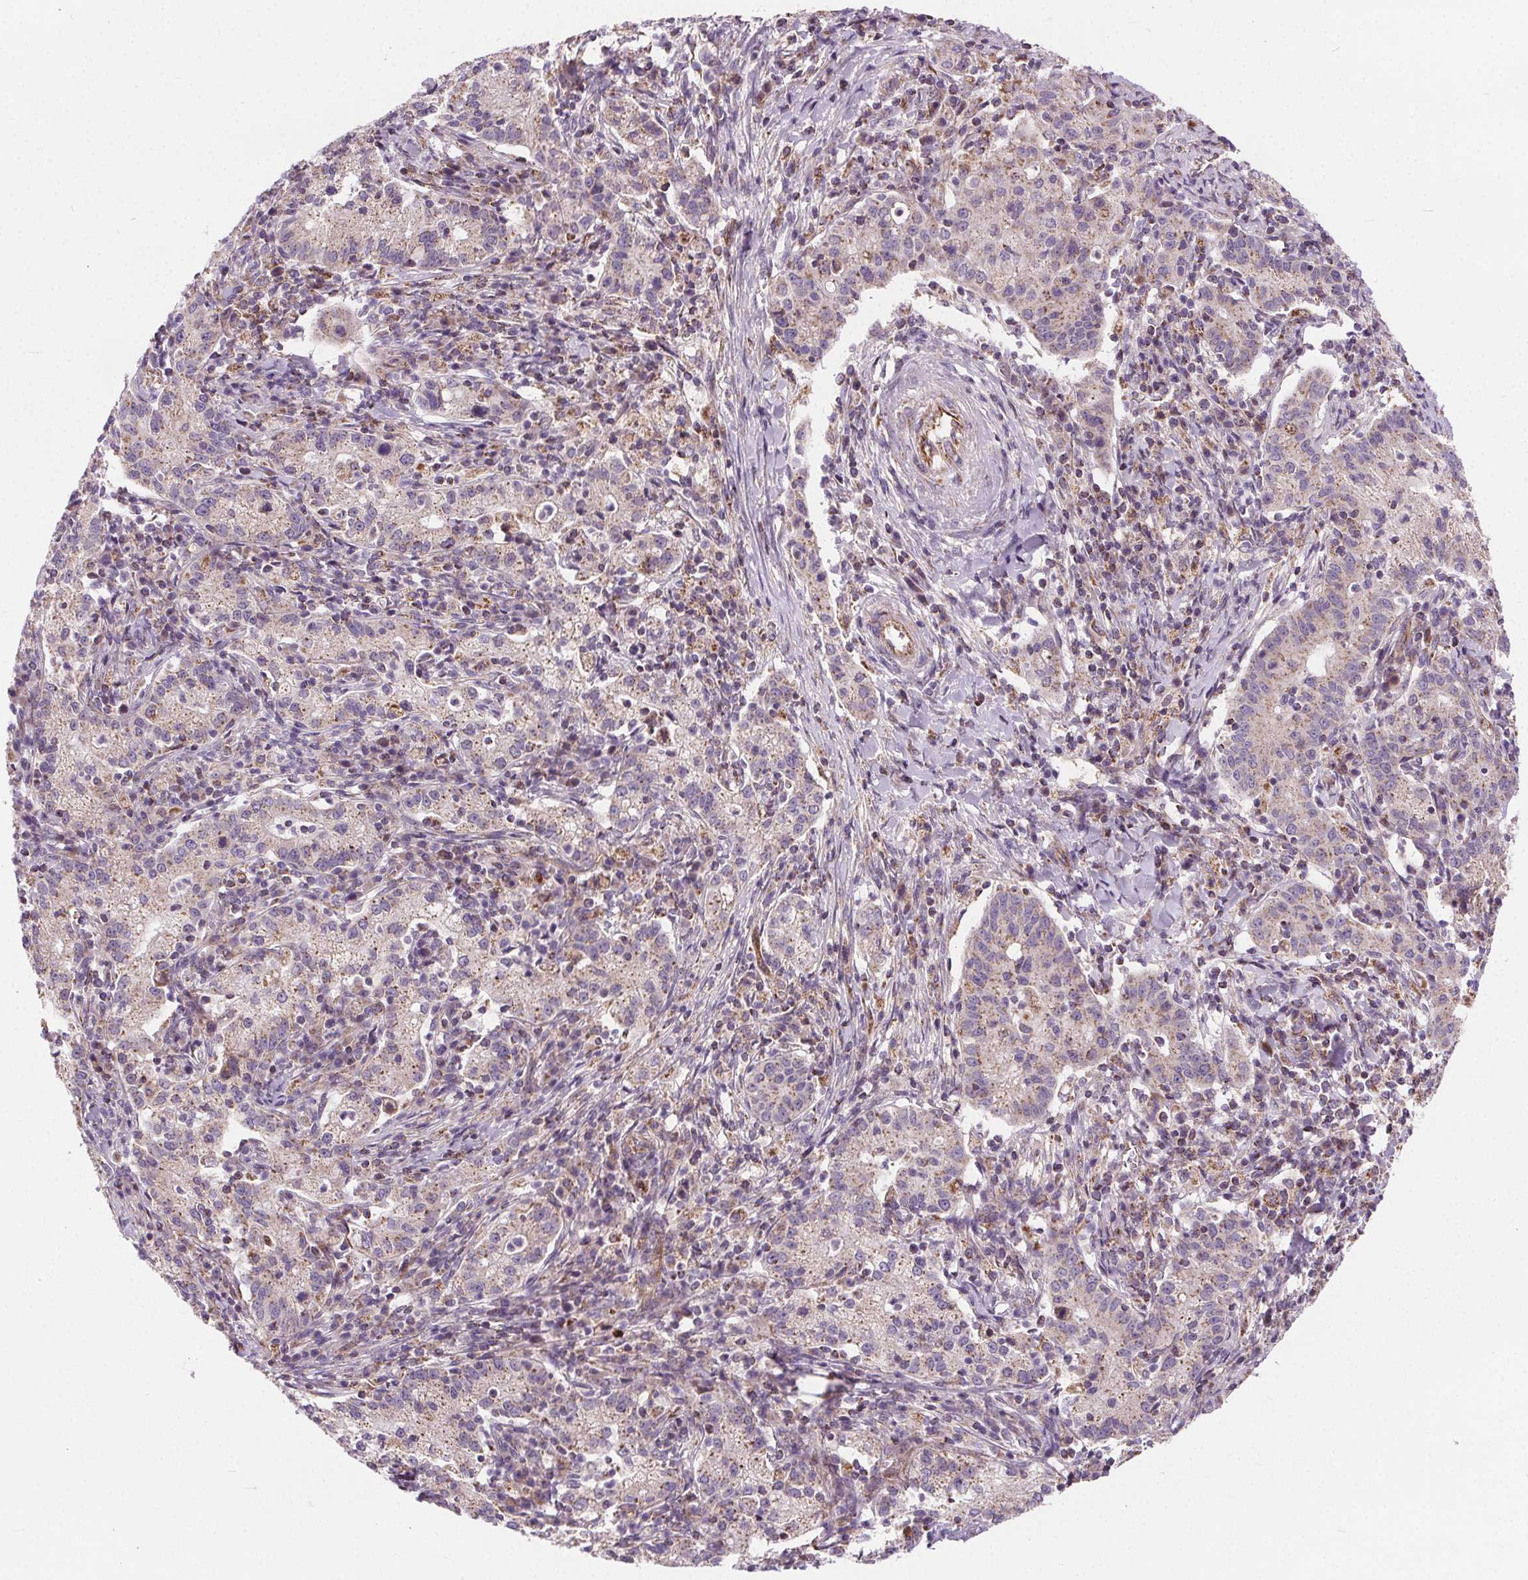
{"staining": {"intensity": "weak", "quantity": "<25%", "location": "cytoplasmic/membranous"}, "tissue": "cervical cancer", "cell_type": "Tumor cells", "image_type": "cancer", "snomed": [{"axis": "morphology", "description": "Normal tissue, NOS"}, {"axis": "morphology", "description": "Adenocarcinoma, NOS"}, {"axis": "topography", "description": "Cervix"}], "caption": "Protein analysis of adenocarcinoma (cervical) displays no significant positivity in tumor cells.", "gene": "GOLT1B", "patient": {"sex": "female", "age": 44}}